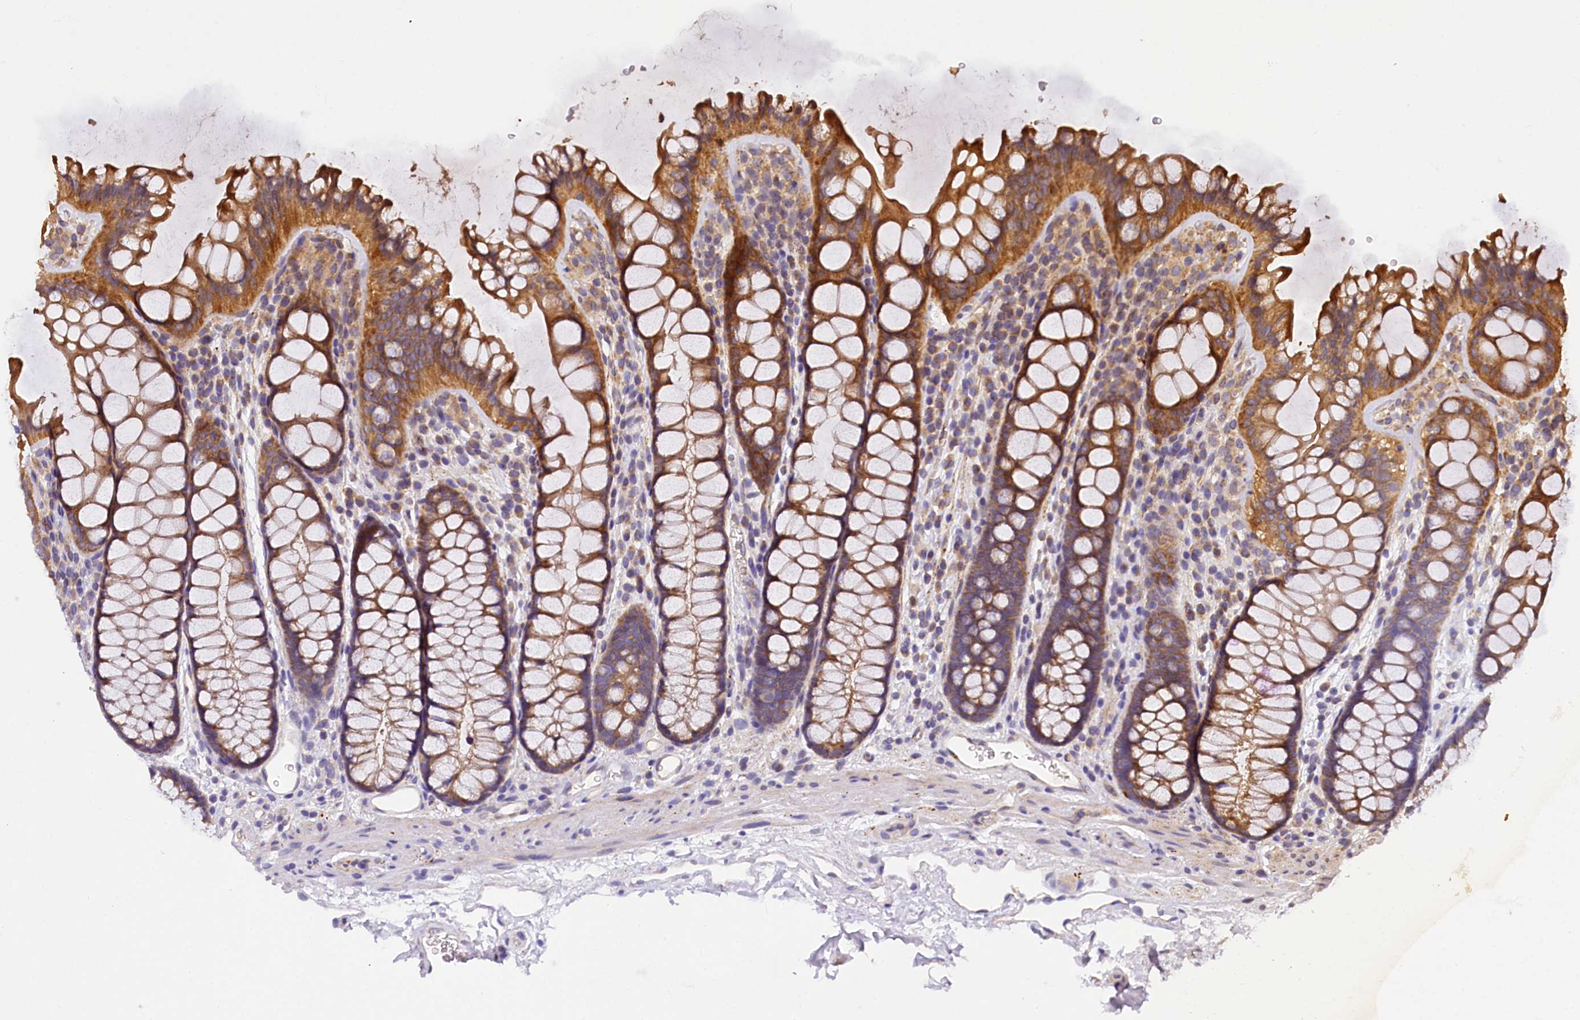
{"staining": {"intensity": "weak", "quantity": "<25%", "location": "cytoplasmic/membranous"}, "tissue": "colon", "cell_type": "Endothelial cells", "image_type": "normal", "snomed": [{"axis": "morphology", "description": "Normal tissue, NOS"}, {"axis": "topography", "description": "Colon"}], "caption": "Immunohistochemical staining of benign human colon reveals no significant expression in endothelial cells.", "gene": "SUPV3L1", "patient": {"sex": "female", "age": 82}}